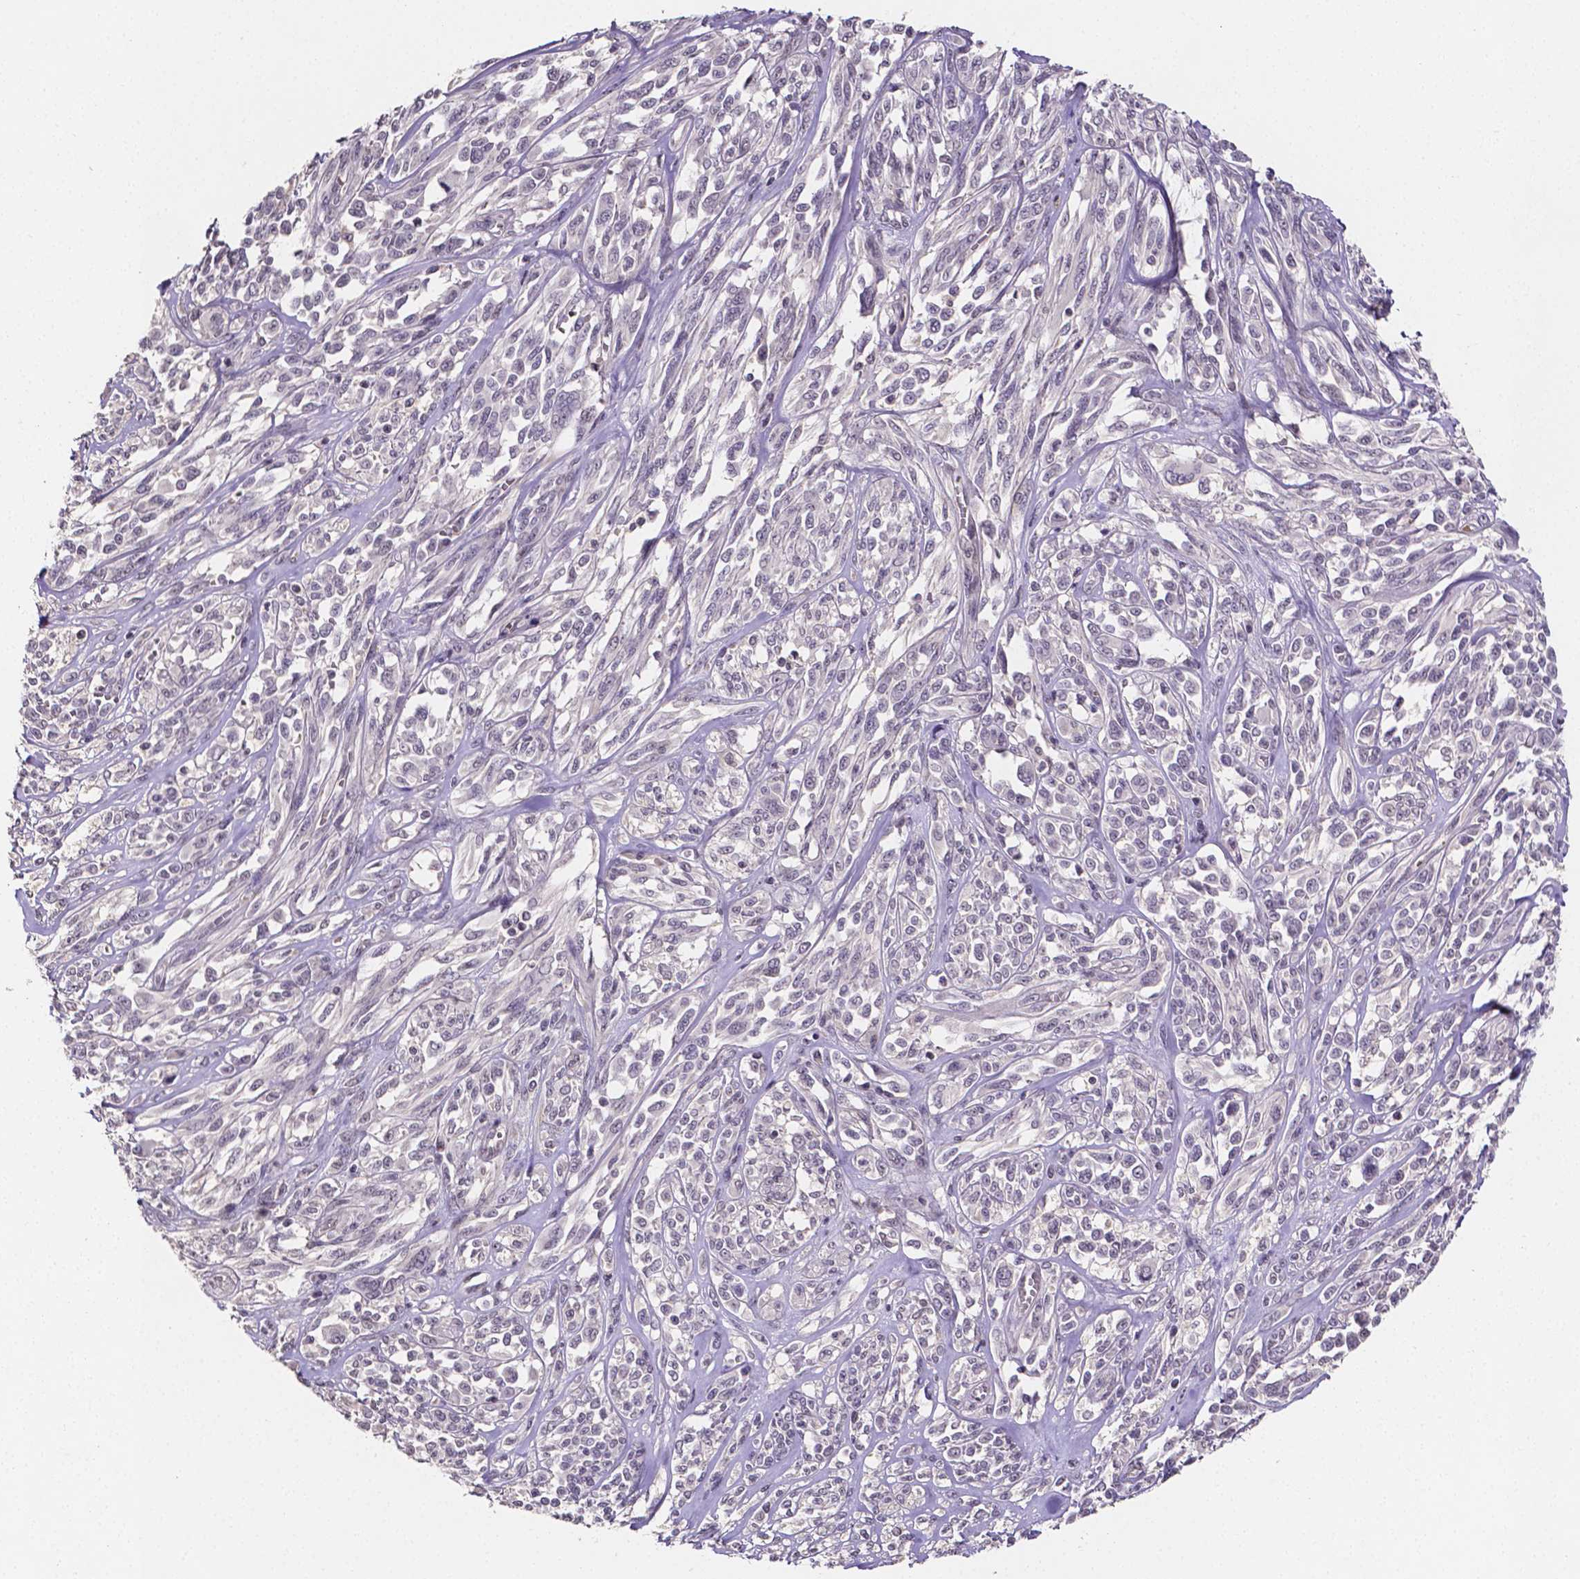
{"staining": {"intensity": "negative", "quantity": "none", "location": "none"}, "tissue": "melanoma", "cell_type": "Tumor cells", "image_type": "cancer", "snomed": [{"axis": "morphology", "description": "Malignant melanoma, NOS"}, {"axis": "topography", "description": "Skin"}], "caption": "DAB immunohistochemical staining of human malignant melanoma demonstrates no significant positivity in tumor cells.", "gene": "NRGN", "patient": {"sex": "female", "age": 91}}